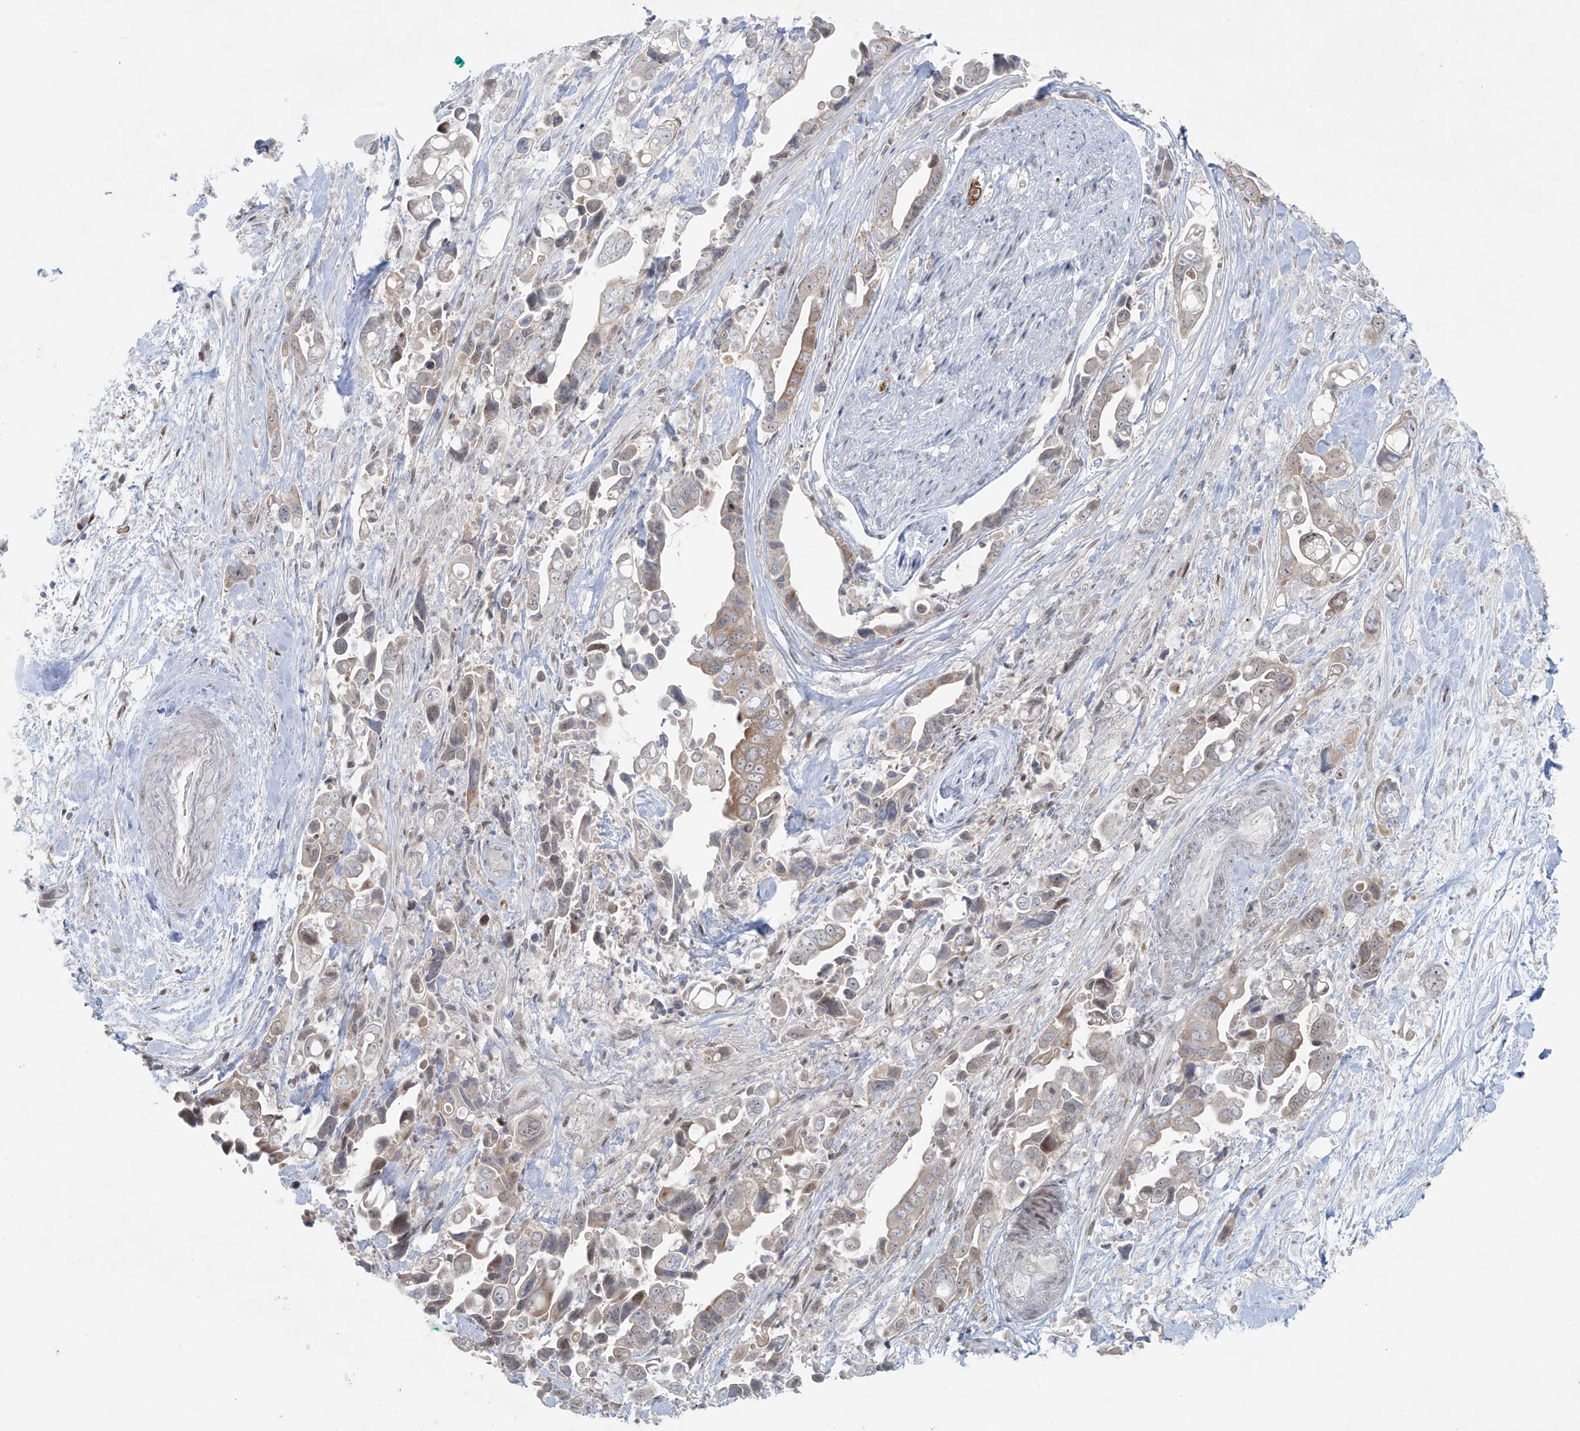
{"staining": {"intensity": "moderate", "quantity": "<25%", "location": "cytoplasmic/membranous"}, "tissue": "pancreatic cancer", "cell_type": "Tumor cells", "image_type": "cancer", "snomed": [{"axis": "morphology", "description": "Adenocarcinoma, NOS"}, {"axis": "topography", "description": "Pancreas"}], "caption": "A photomicrograph of human adenocarcinoma (pancreatic) stained for a protein reveals moderate cytoplasmic/membranous brown staining in tumor cells. The protein of interest is shown in brown color, while the nuclei are stained blue.", "gene": "PPAT", "patient": {"sex": "female", "age": 72}}